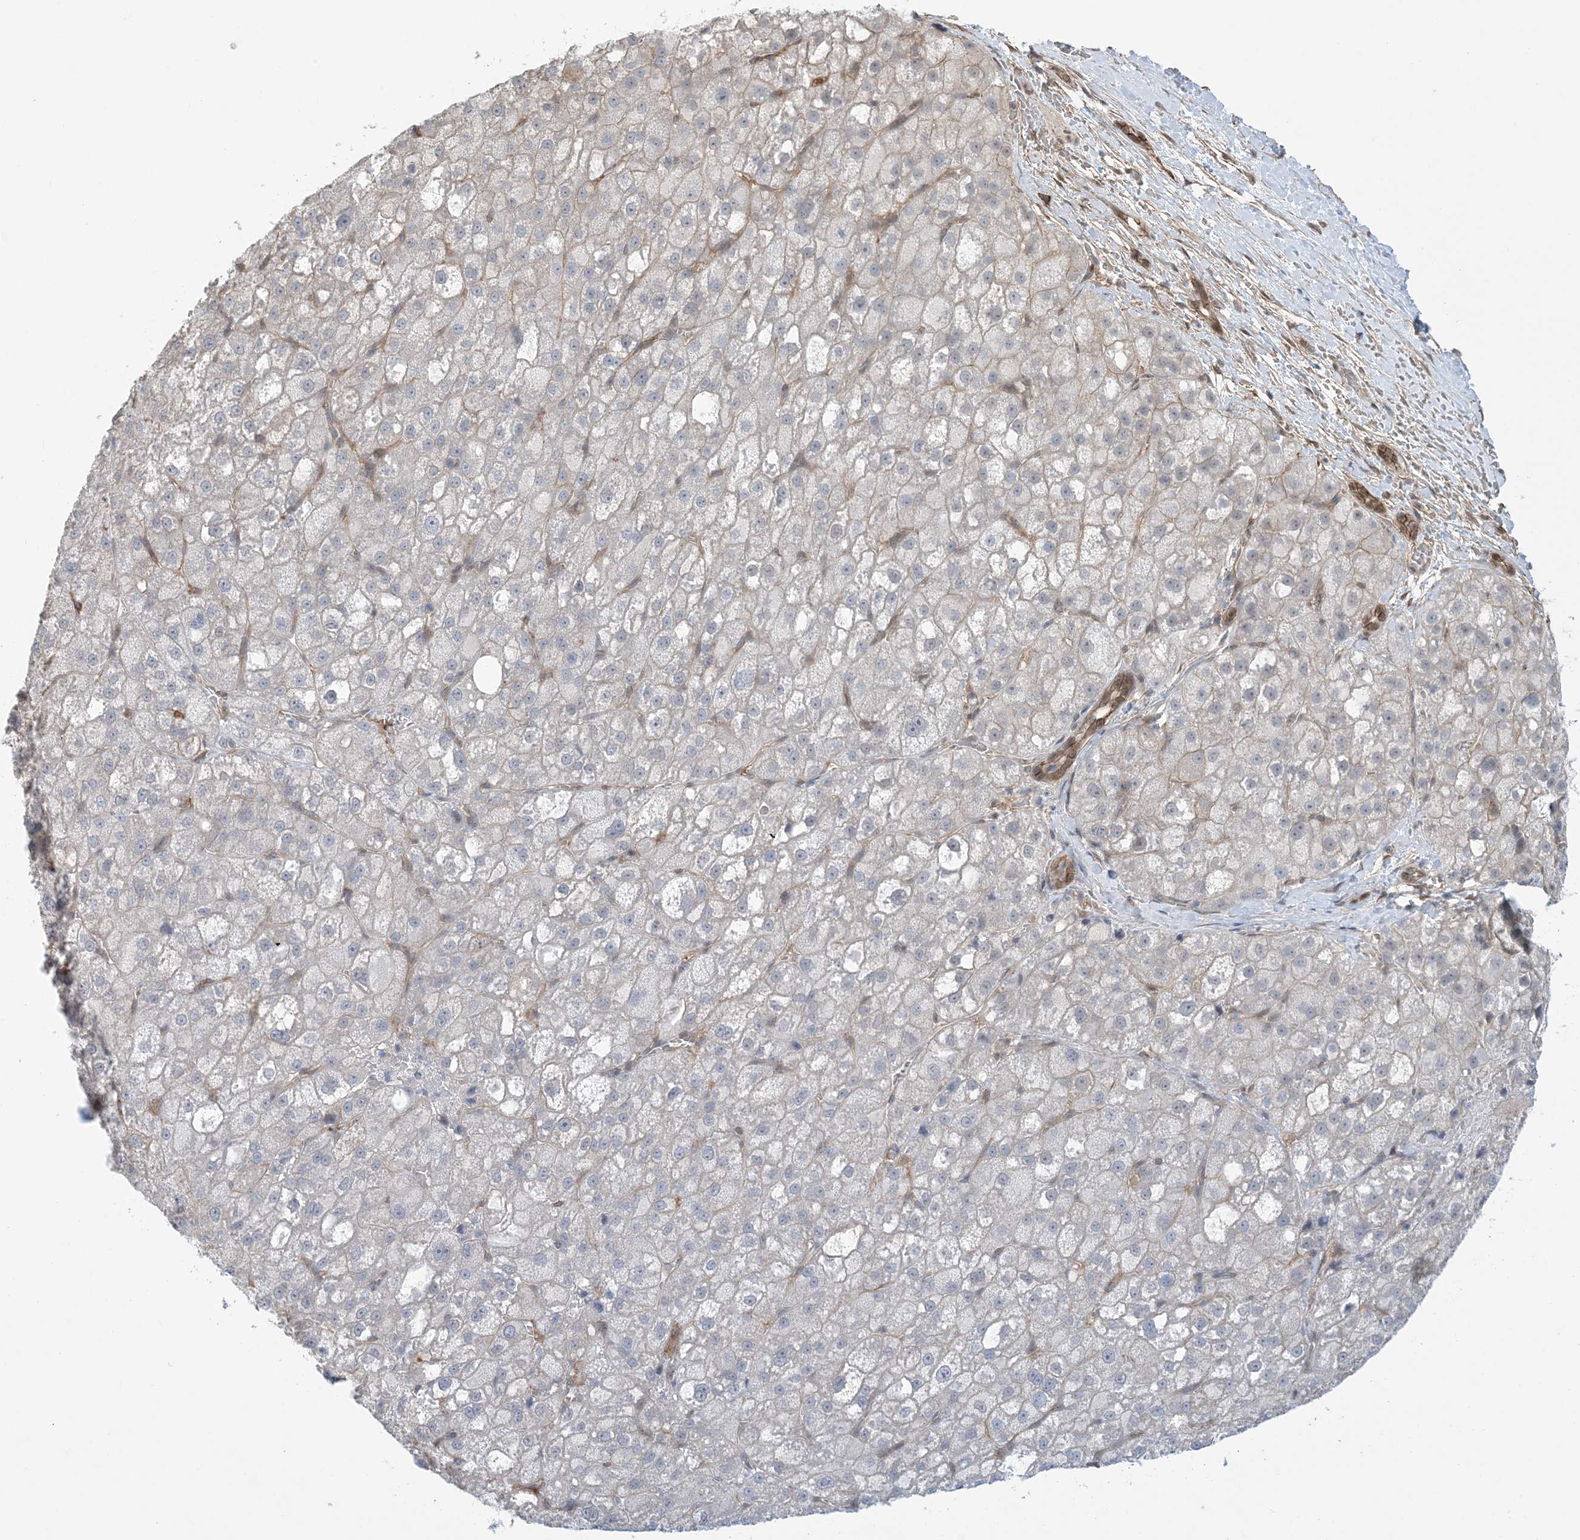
{"staining": {"intensity": "negative", "quantity": "none", "location": "none"}, "tissue": "liver cancer", "cell_type": "Tumor cells", "image_type": "cancer", "snomed": [{"axis": "morphology", "description": "Carcinoma, Hepatocellular, NOS"}, {"axis": "topography", "description": "Liver"}], "caption": "The IHC image has no significant staining in tumor cells of liver hepatocellular carcinoma tissue.", "gene": "ZNF8", "patient": {"sex": "male", "age": 57}}